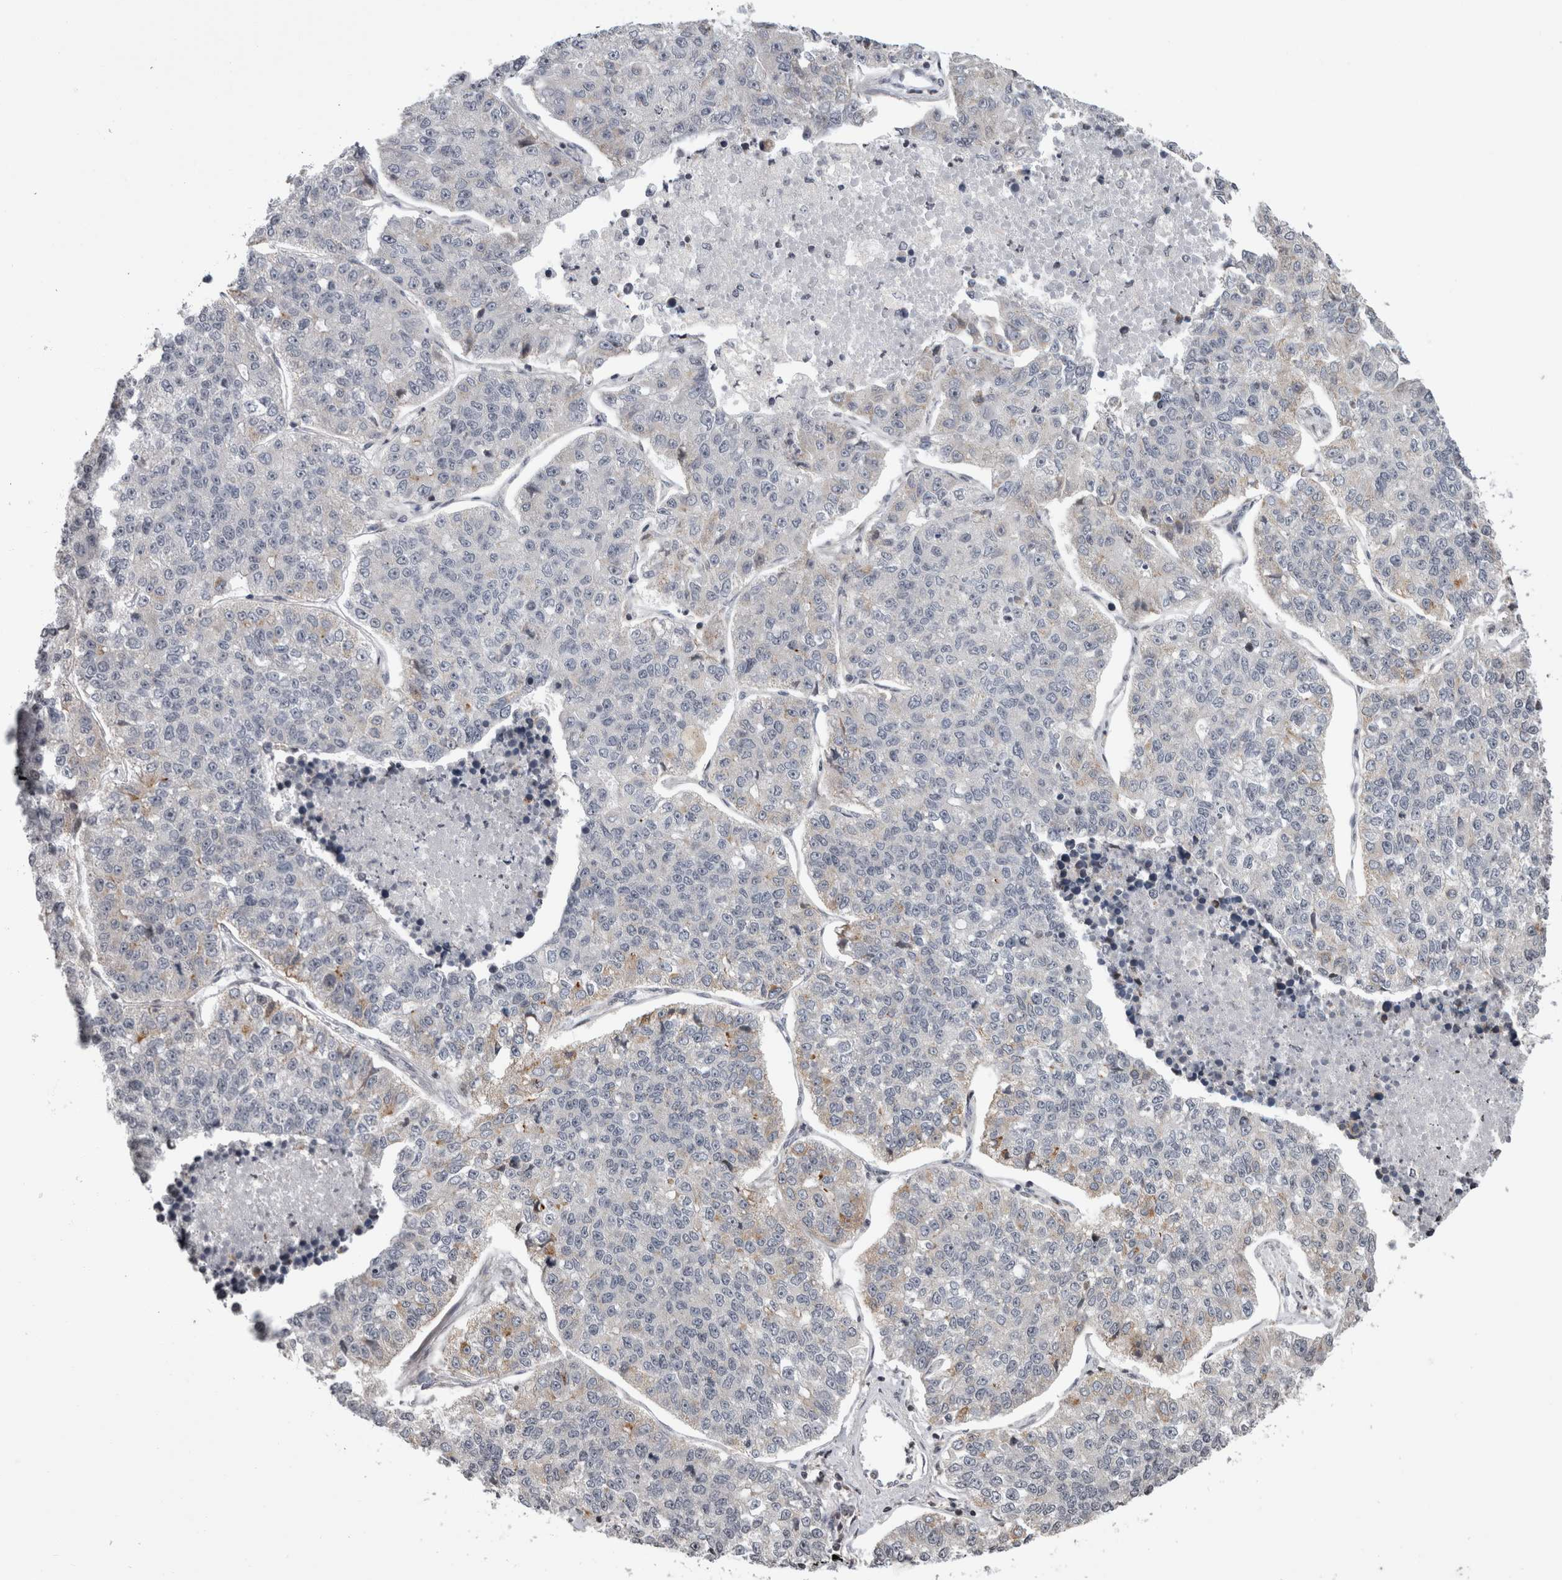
{"staining": {"intensity": "negative", "quantity": "none", "location": "none"}, "tissue": "lung cancer", "cell_type": "Tumor cells", "image_type": "cancer", "snomed": [{"axis": "morphology", "description": "Adenocarcinoma, NOS"}, {"axis": "topography", "description": "Lung"}], "caption": "High power microscopy micrograph of an IHC image of adenocarcinoma (lung), revealing no significant expression in tumor cells.", "gene": "ZBTB11", "patient": {"sex": "male", "age": 49}}